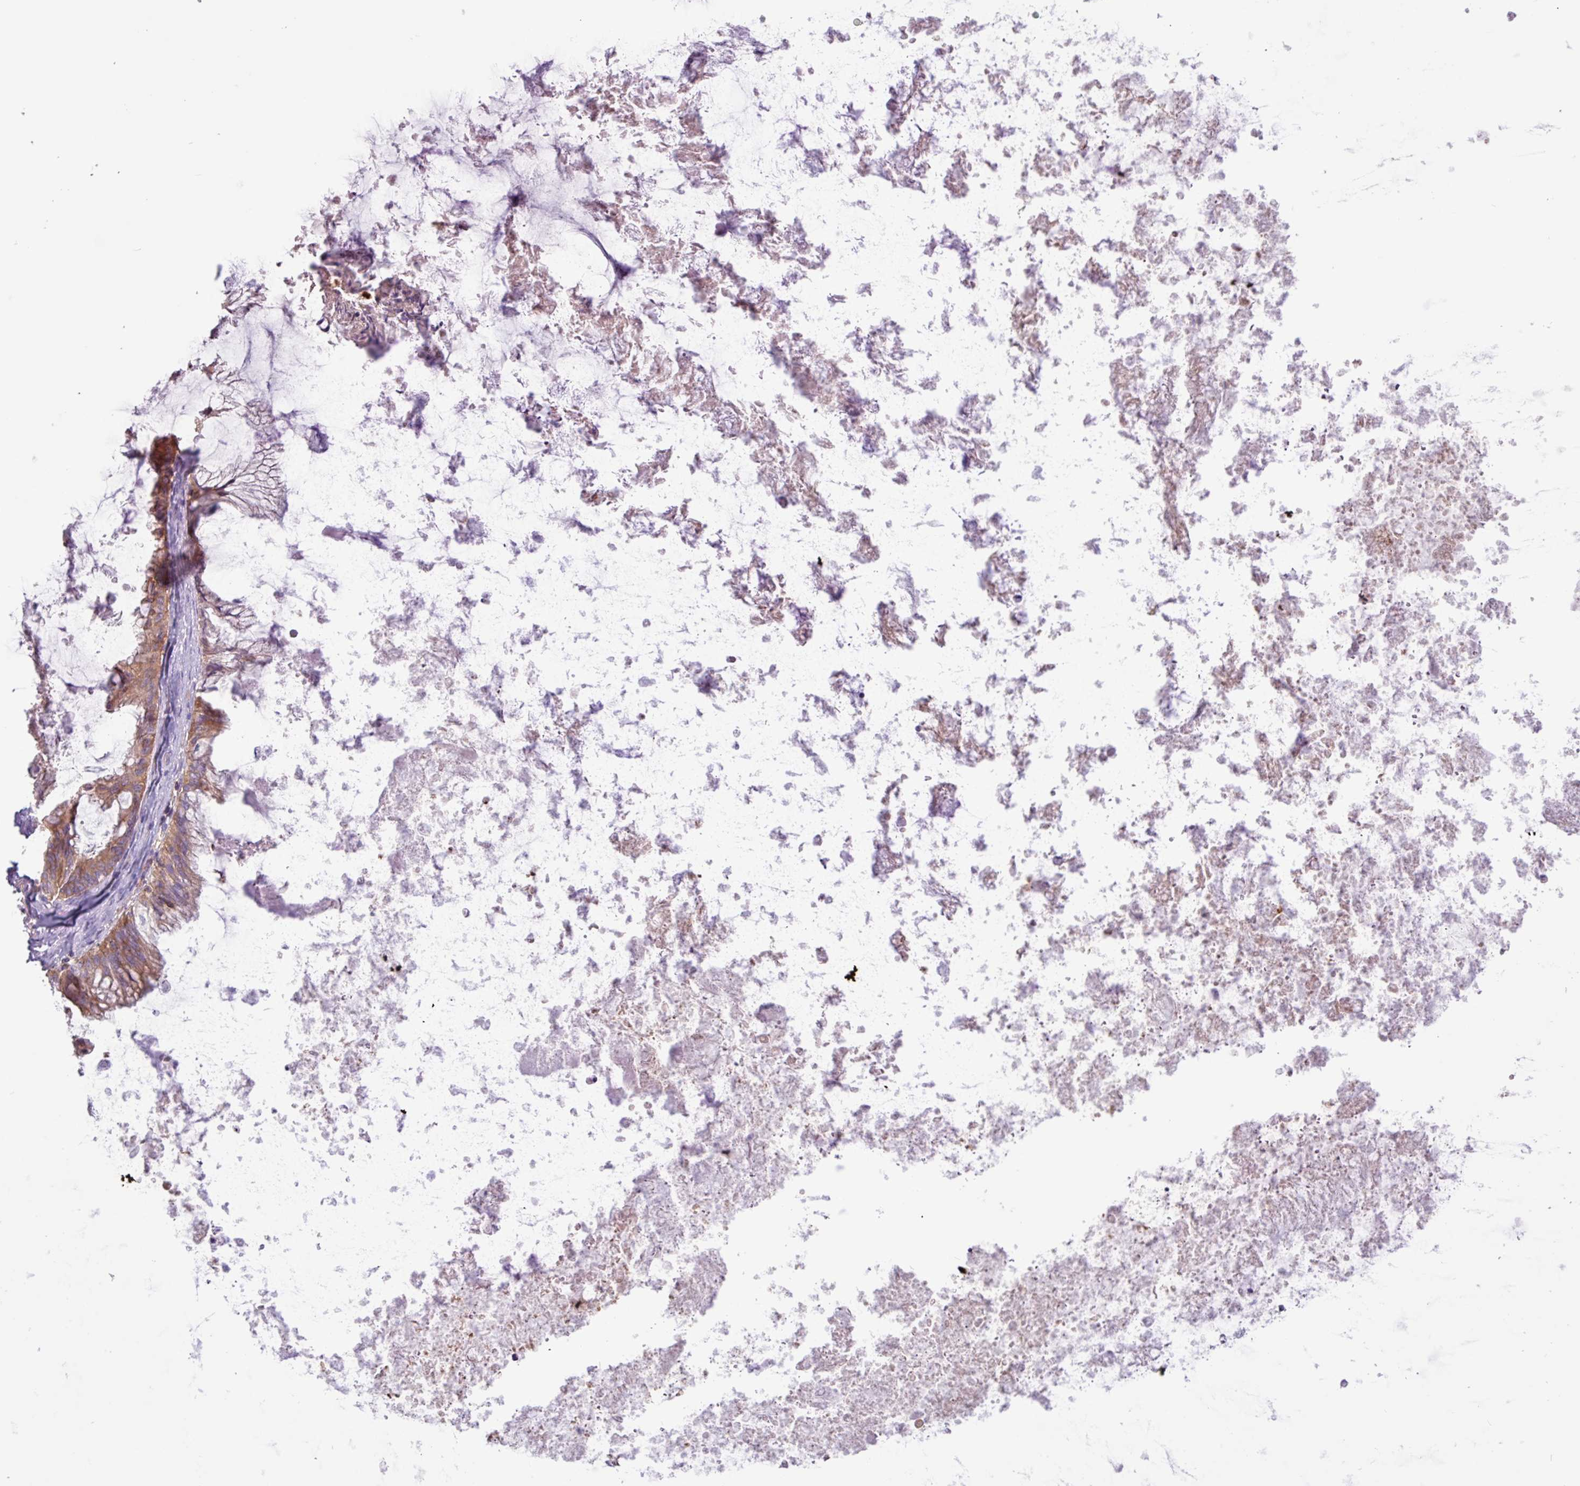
{"staining": {"intensity": "moderate", "quantity": ">75%", "location": "cytoplasmic/membranous"}, "tissue": "ovarian cancer", "cell_type": "Tumor cells", "image_type": "cancer", "snomed": [{"axis": "morphology", "description": "Cystadenocarcinoma, mucinous, NOS"}, {"axis": "topography", "description": "Ovary"}], "caption": "Brown immunohistochemical staining in human ovarian cancer displays moderate cytoplasmic/membranous expression in approximately >75% of tumor cells.", "gene": "ACTR3", "patient": {"sex": "female", "age": 35}}